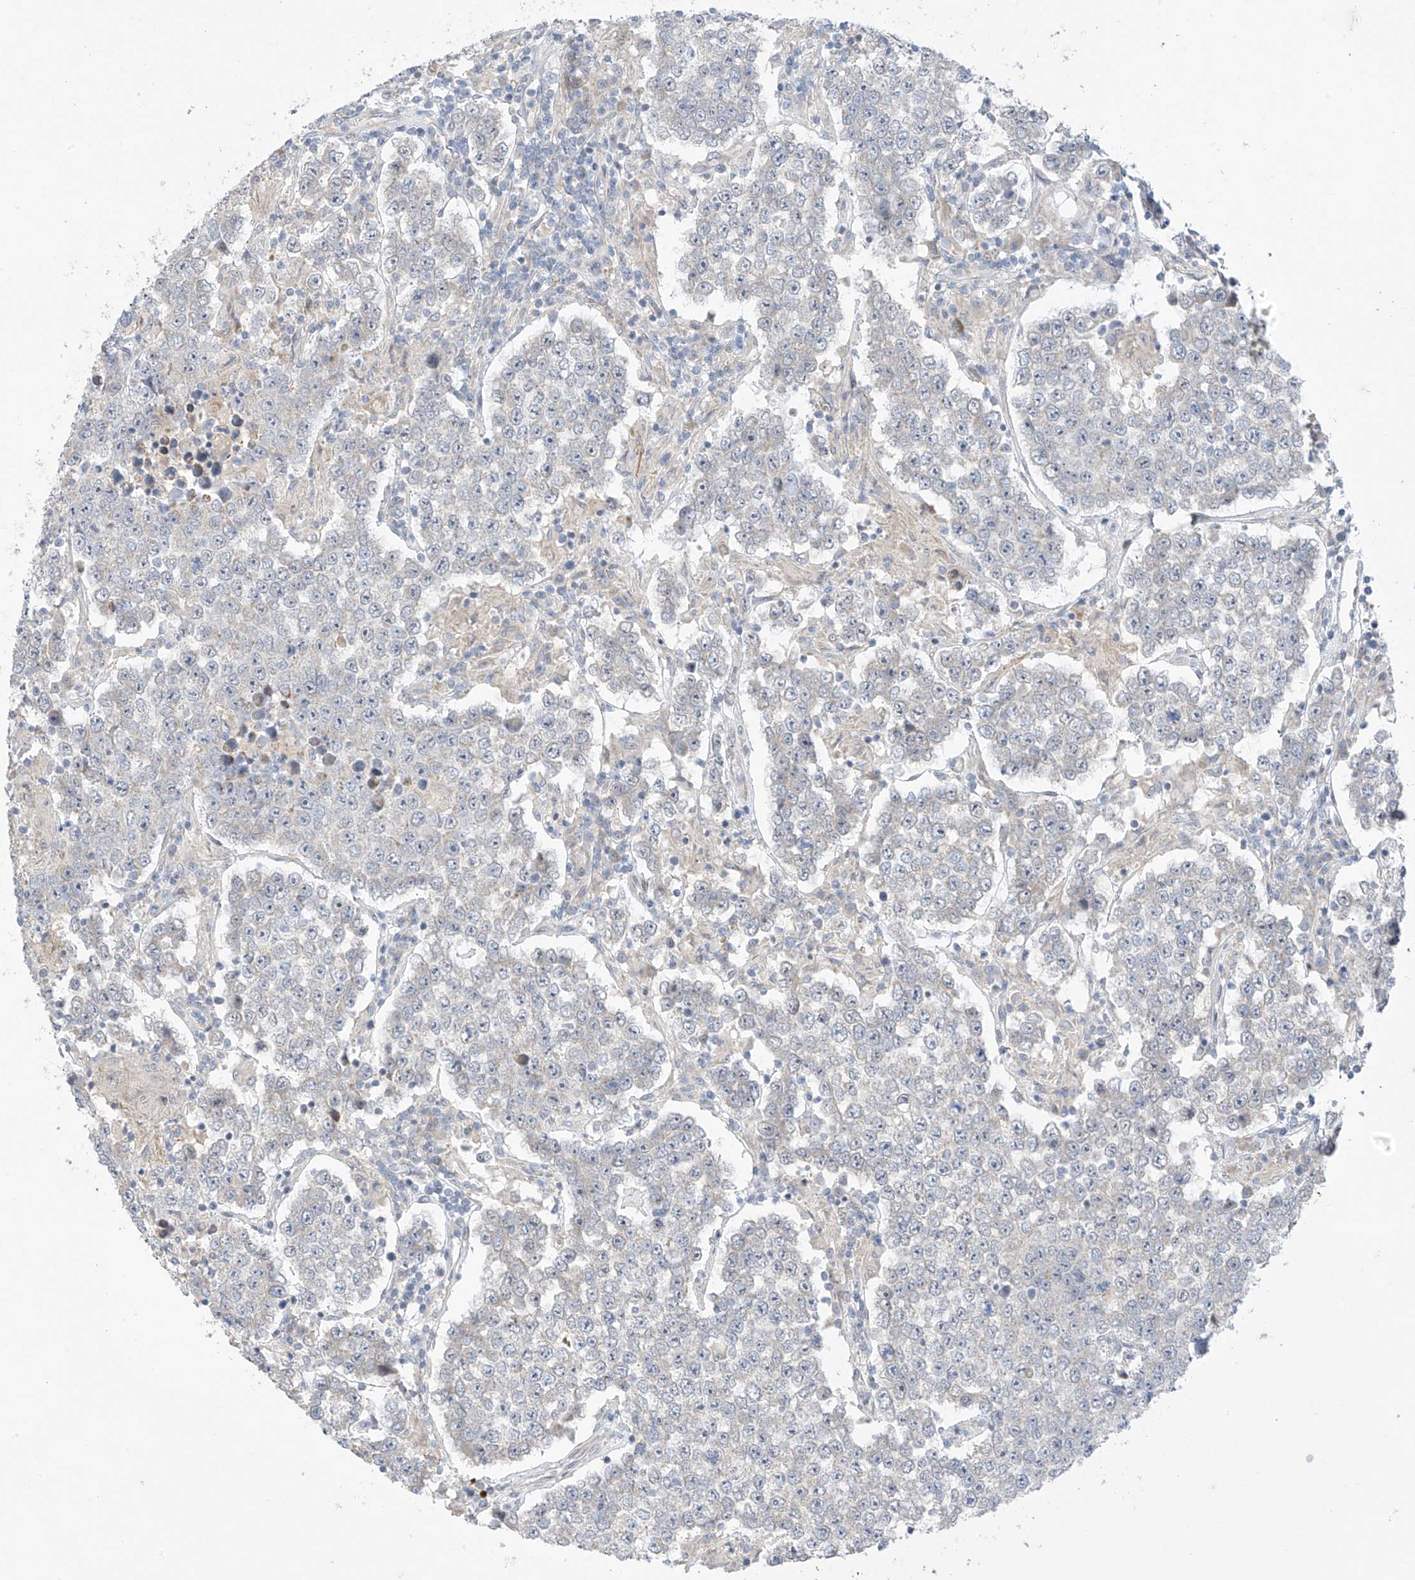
{"staining": {"intensity": "negative", "quantity": "none", "location": "none"}, "tissue": "testis cancer", "cell_type": "Tumor cells", "image_type": "cancer", "snomed": [{"axis": "morphology", "description": "Normal tissue, NOS"}, {"axis": "morphology", "description": "Urothelial carcinoma, High grade"}, {"axis": "morphology", "description": "Seminoma, NOS"}, {"axis": "morphology", "description": "Carcinoma, Embryonal, NOS"}, {"axis": "topography", "description": "Urinary bladder"}, {"axis": "topography", "description": "Testis"}], "caption": "A micrograph of human seminoma (testis) is negative for staining in tumor cells.", "gene": "ZNF641", "patient": {"sex": "male", "age": 41}}